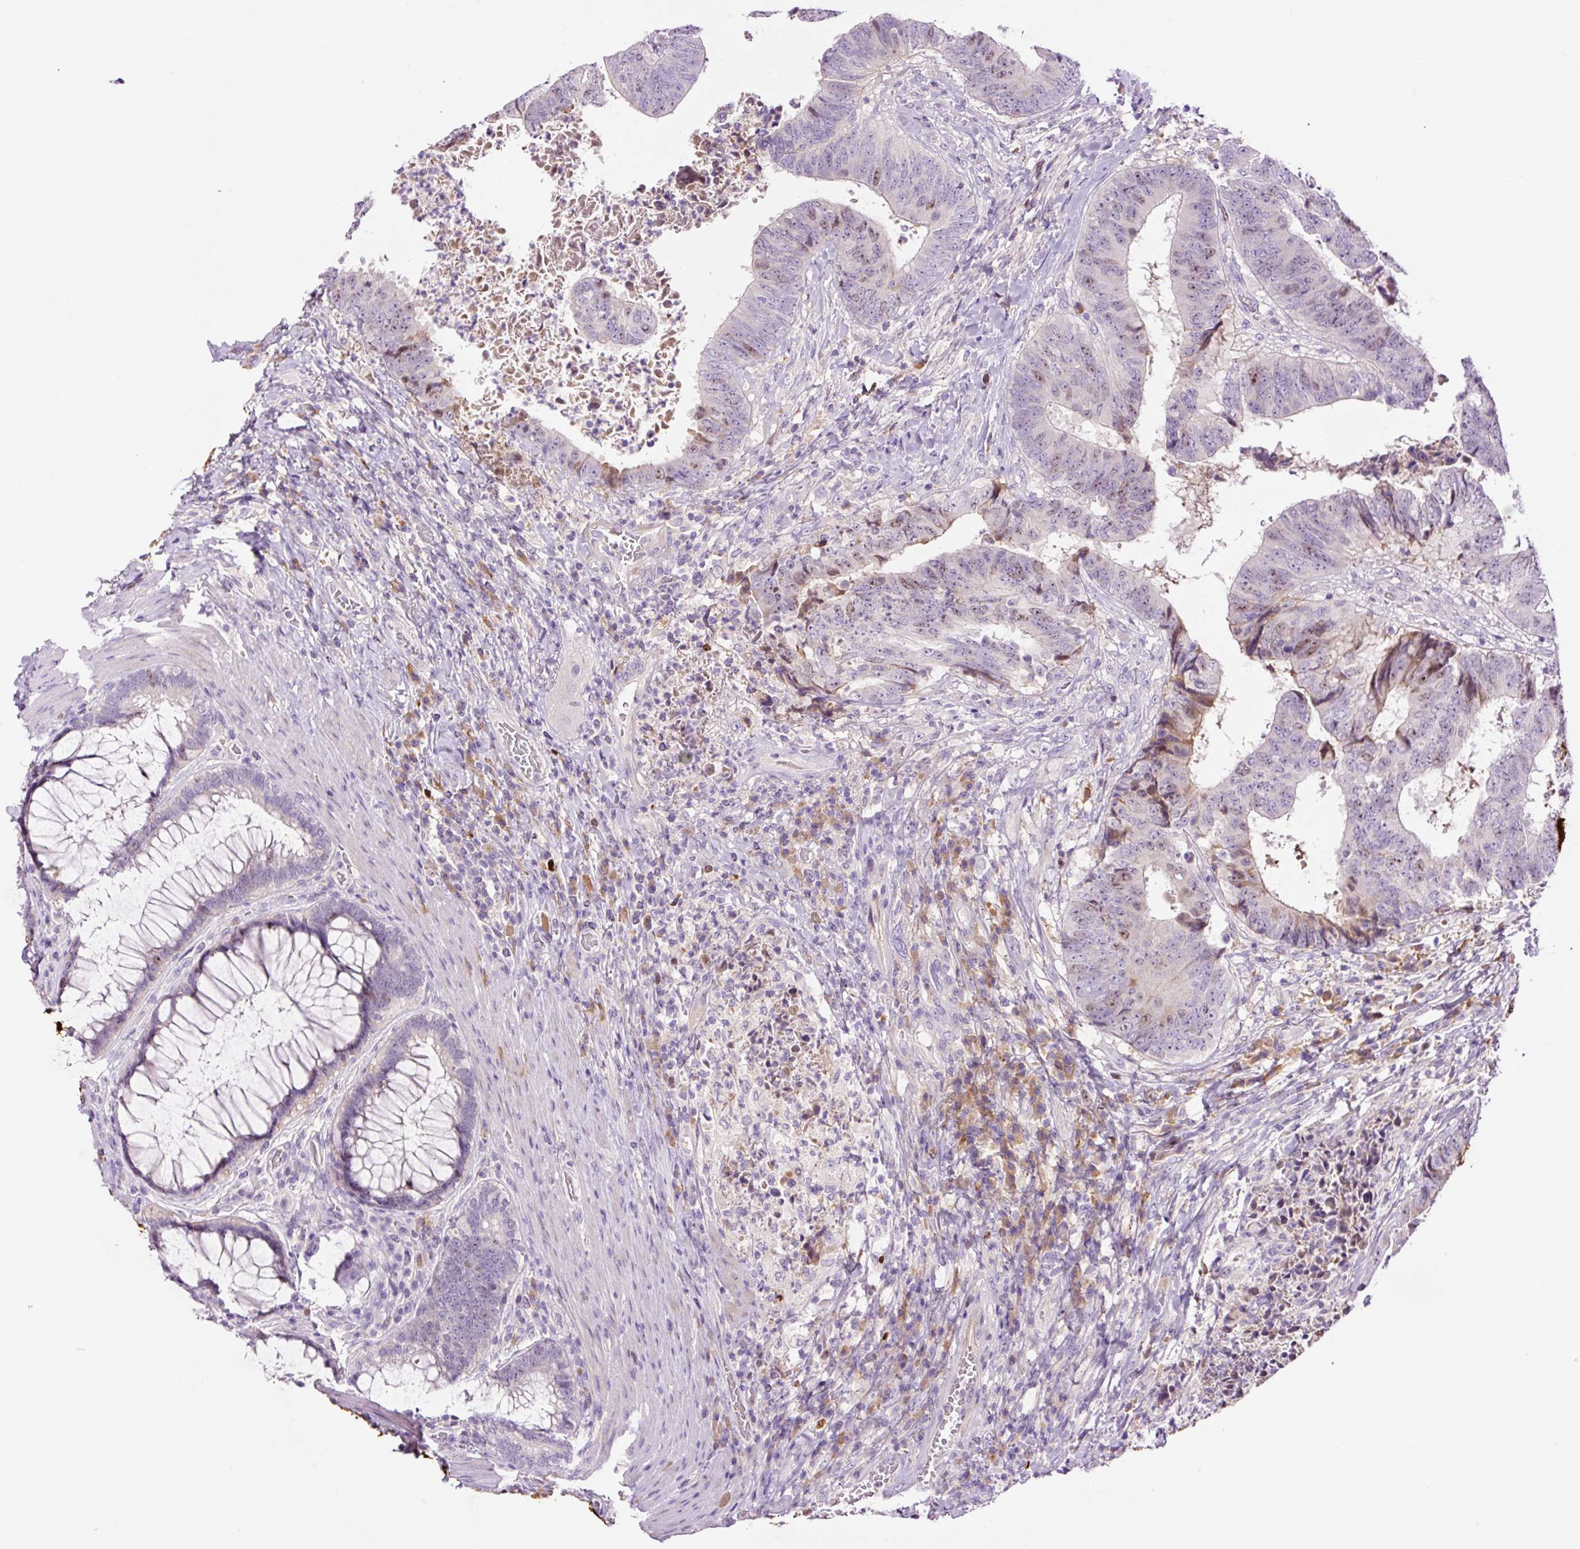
{"staining": {"intensity": "moderate", "quantity": "<25%", "location": "cytoplasmic/membranous,nuclear"}, "tissue": "colorectal cancer", "cell_type": "Tumor cells", "image_type": "cancer", "snomed": [{"axis": "morphology", "description": "Adenocarcinoma, NOS"}, {"axis": "topography", "description": "Rectum"}], "caption": "Tumor cells display low levels of moderate cytoplasmic/membranous and nuclear positivity in about <25% of cells in human adenocarcinoma (colorectal).", "gene": "DPPA4", "patient": {"sex": "male", "age": 72}}